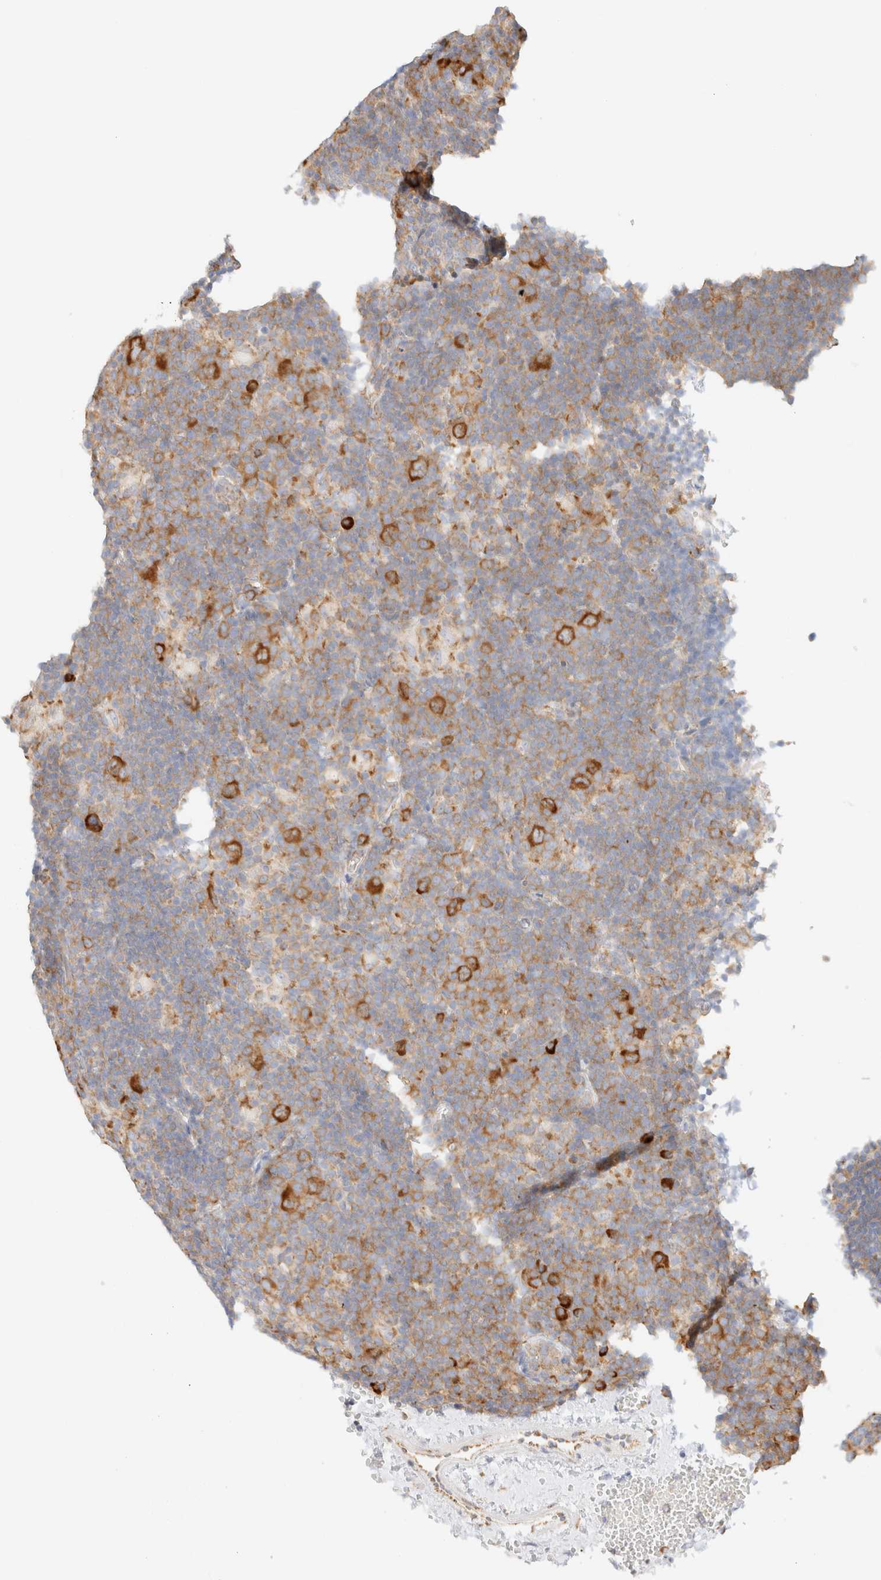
{"staining": {"intensity": "strong", "quantity": ">75%", "location": "cytoplasmic/membranous"}, "tissue": "lymphoma", "cell_type": "Tumor cells", "image_type": "cancer", "snomed": [{"axis": "morphology", "description": "Hodgkin's disease, NOS"}, {"axis": "topography", "description": "Lymph node"}], "caption": "Strong cytoplasmic/membranous positivity for a protein is identified in approximately >75% of tumor cells of Hodgkin's disease using immunohistochemistry.", "gene": "ZC2HC1A", "patient": {"sex": "female", "age": 57}}